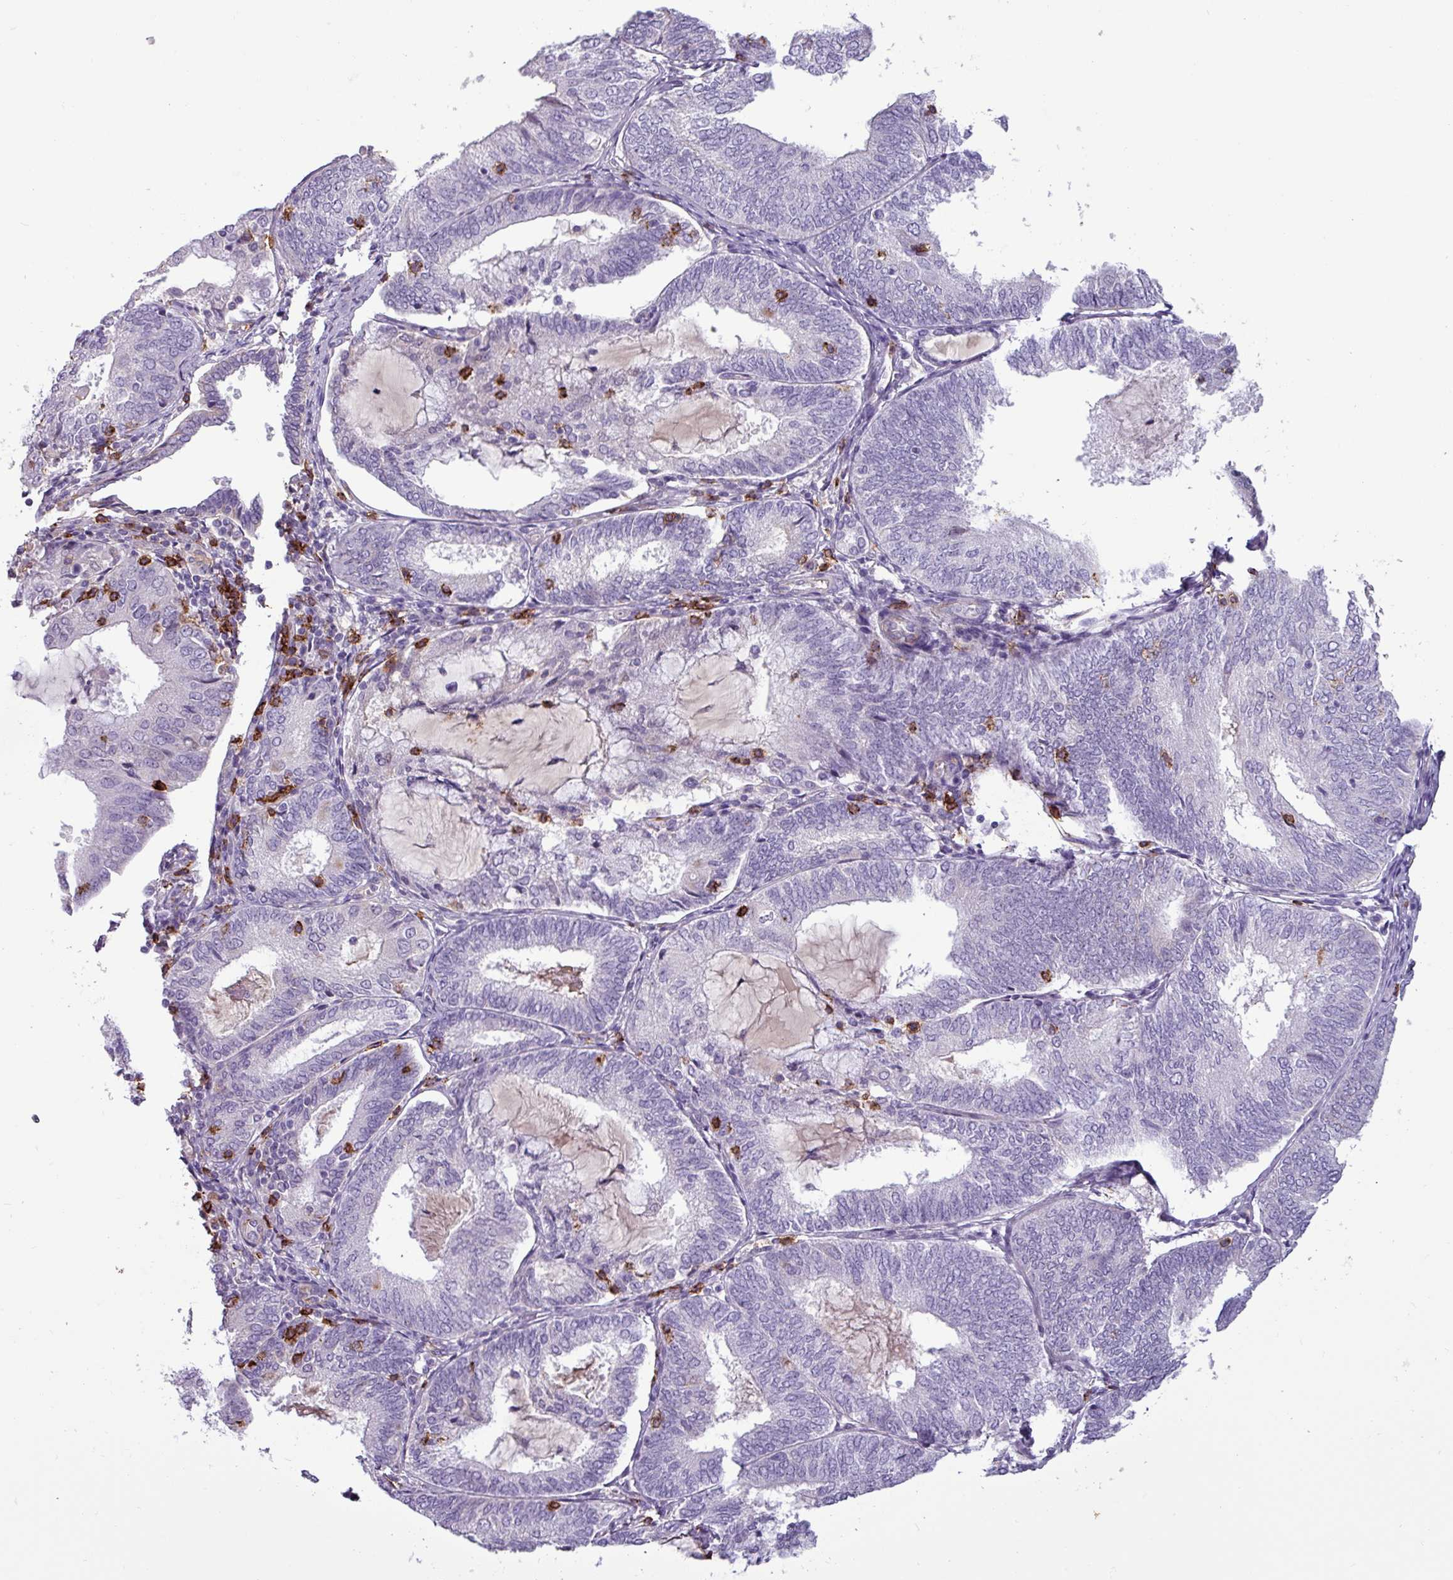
{"staining": {"intensity": "negative", "quantity": "none", "location": "none"}, "tissue": "endometrial cancer", "cell_type": "Tumor cells", "image_type": "cancer", "snomed": [{"axis": "morphology", "description": "Adenocarcinoma, NOS"}, {"axis": "topography", "description": "Endometrium"}], "caption": "This is an immunohistochemistry (IHC) image of endometrial cancer. There is no positivity in tumor cells.", "gene": "CD8A", "patient": {"sex": "female", "age": 81}}